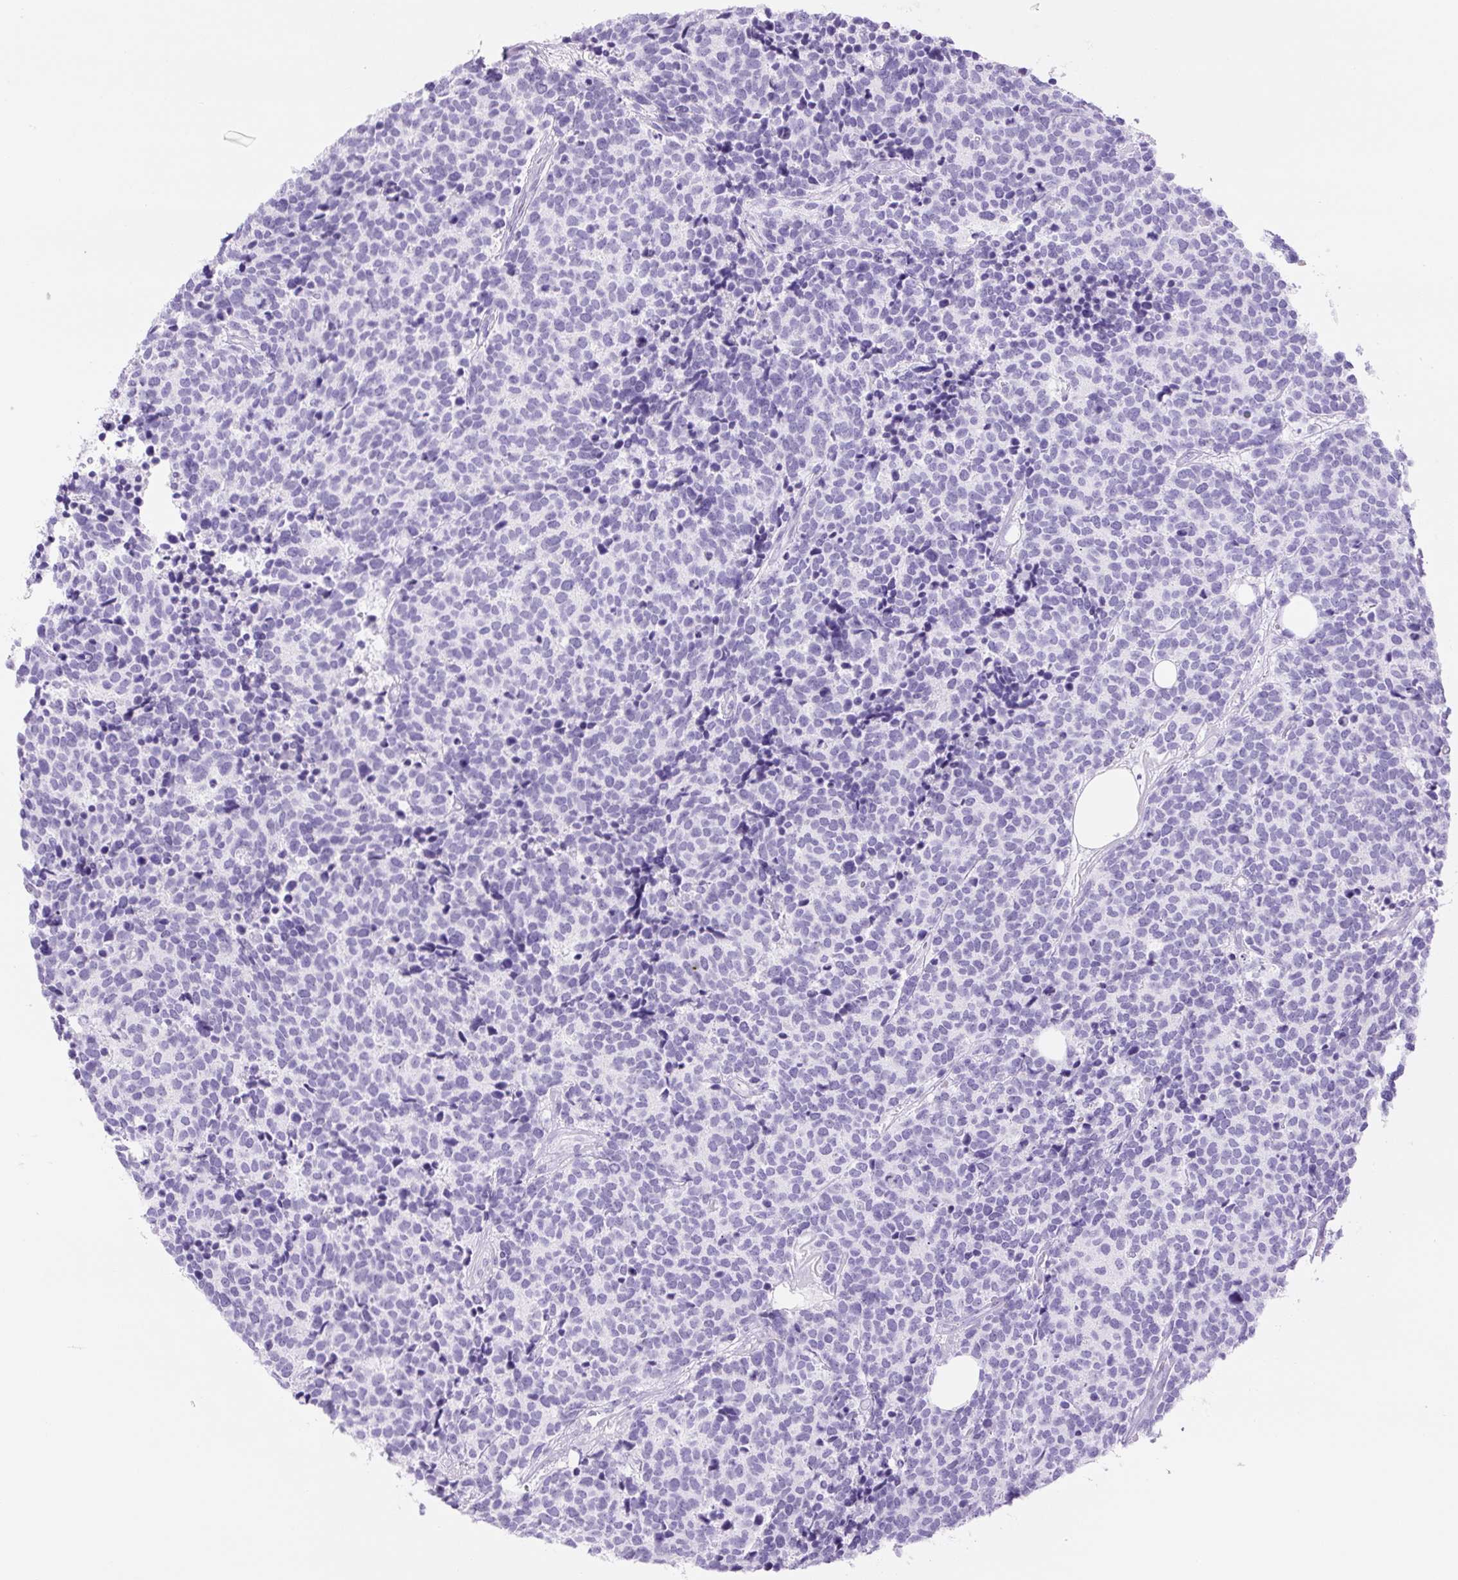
{"staining": {"intensity": "negative", "quantity": "none", "location": "none"}, "tissue": "carcinoid", "cell_type": "Tumor cells", "image_type": "cancer", "snomed": [{"axis": "morphology", "description": "Carcinoid, malignant, NOS"}, {"axis": "topography", "description": "Skin"}], "caption": "Protein analysis of carcinoid (malignant) demonstrates no significant positivity in tumor cells.", "gene": "RSPO4", "patient": {"sex": "female", "age": 79}}